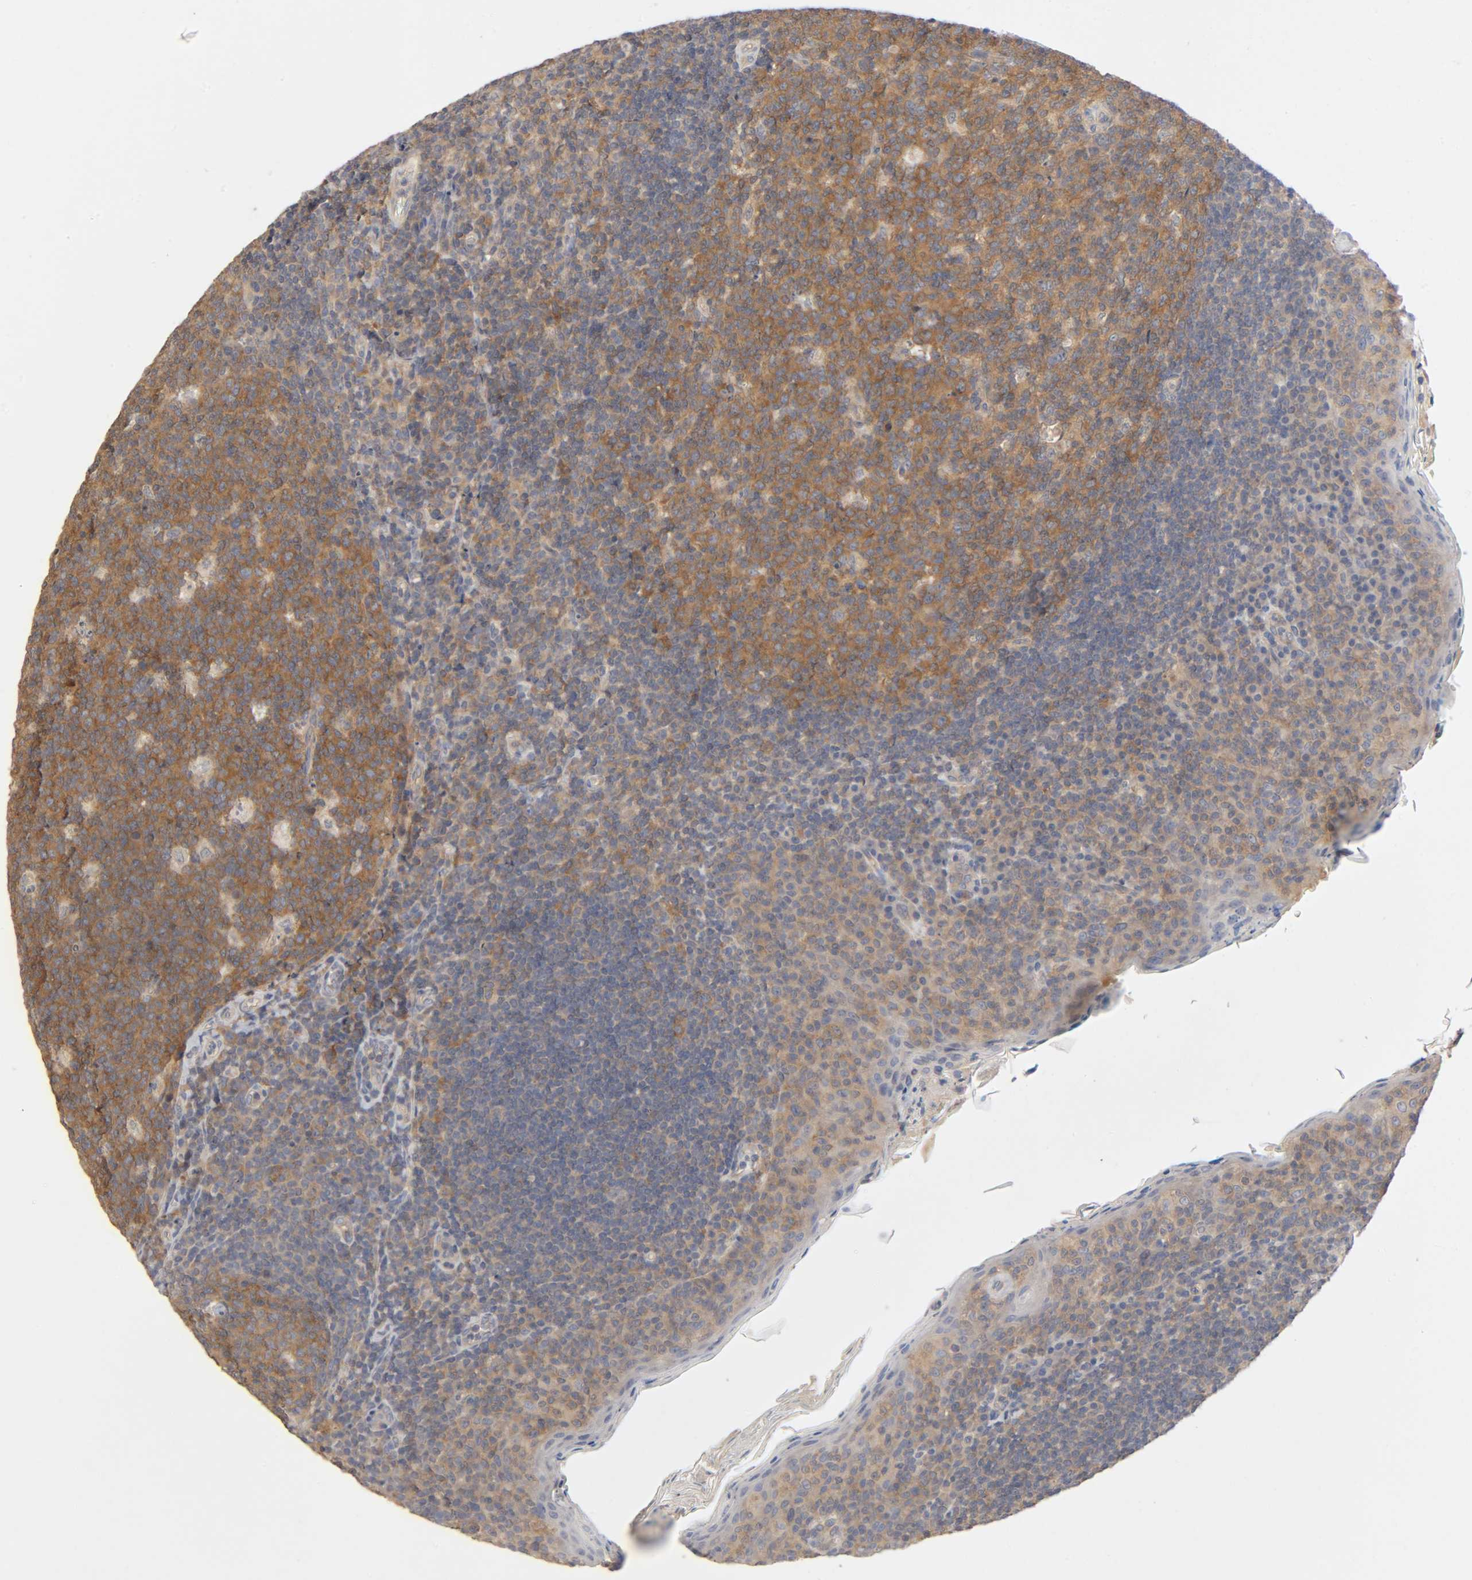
{"staining": {"intensity": "moderate", "quantity": ">75%", "location": "cytoplasmic/membranous"}, "tissue": "tonsil", "cell_type": "Germinal center cells", "image_type": "normal", "snomed": [{"axis": "morphology", "description": "Normal tissue, NOS"}, {"axis": "topography", "description": "Tonsil"}], "caption": "This histopathology image shows IHC staining of unremarkable human tonsil, with medium moderate cytoplasmic/membranous expression in about >75% of germinal center cells.", "gene": "CPB2", "patient": {"sex": "male", "age": 17}}